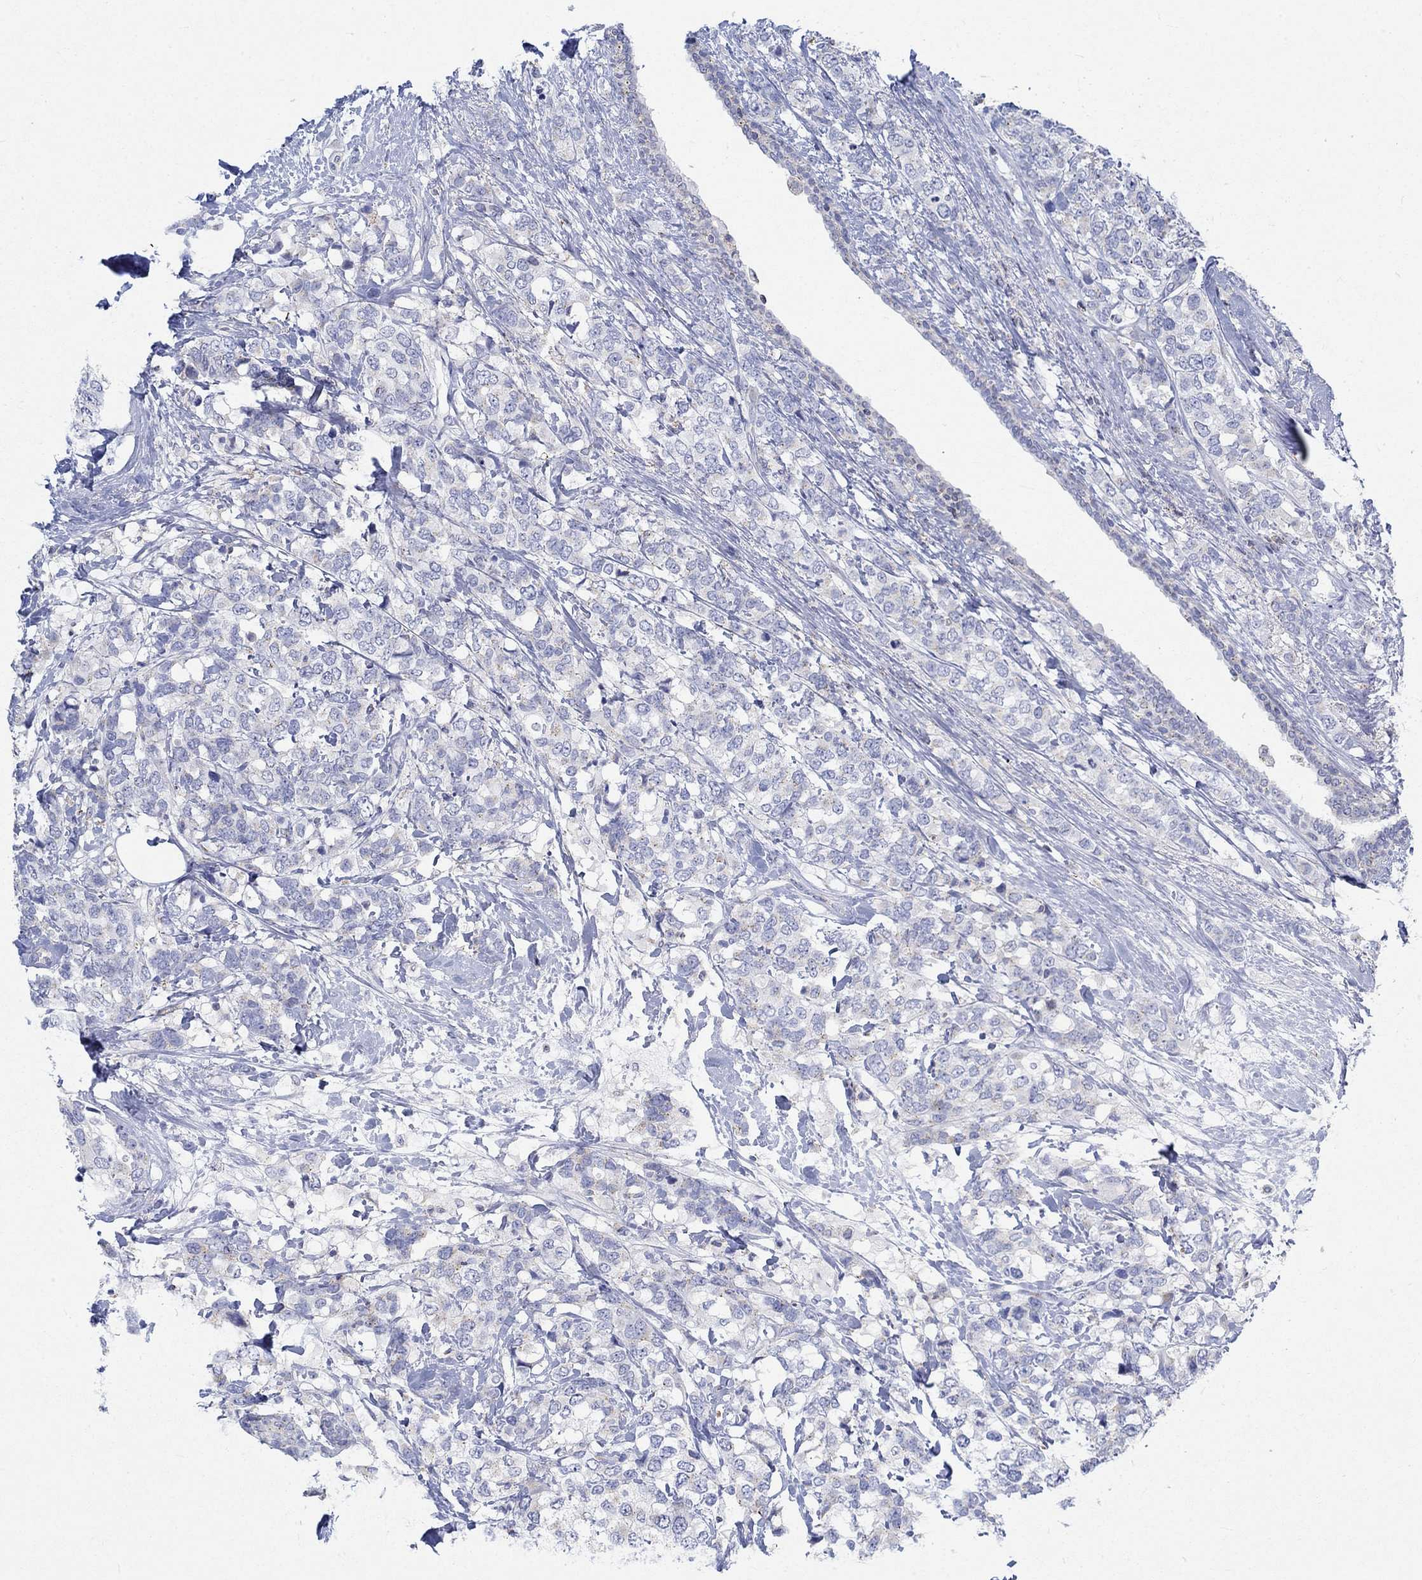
{"staining": {"intensity": "negative", "quantity": "none", "location": "none"}, "tissue": "breast cancer", "cell_type": "Tumor cells", "image_type": "cancer", "snomed": [{"axis": "morphology", "description": "Lobular carcinoma"}, {"axis": "topography", "description": "Breast"}], "caption": "Breast cancer was stained to show a protein in brown. There is no significant positivity in tumor cells.", "gene": "NAV3", "patient": {"sex": "female", "age": 59}}